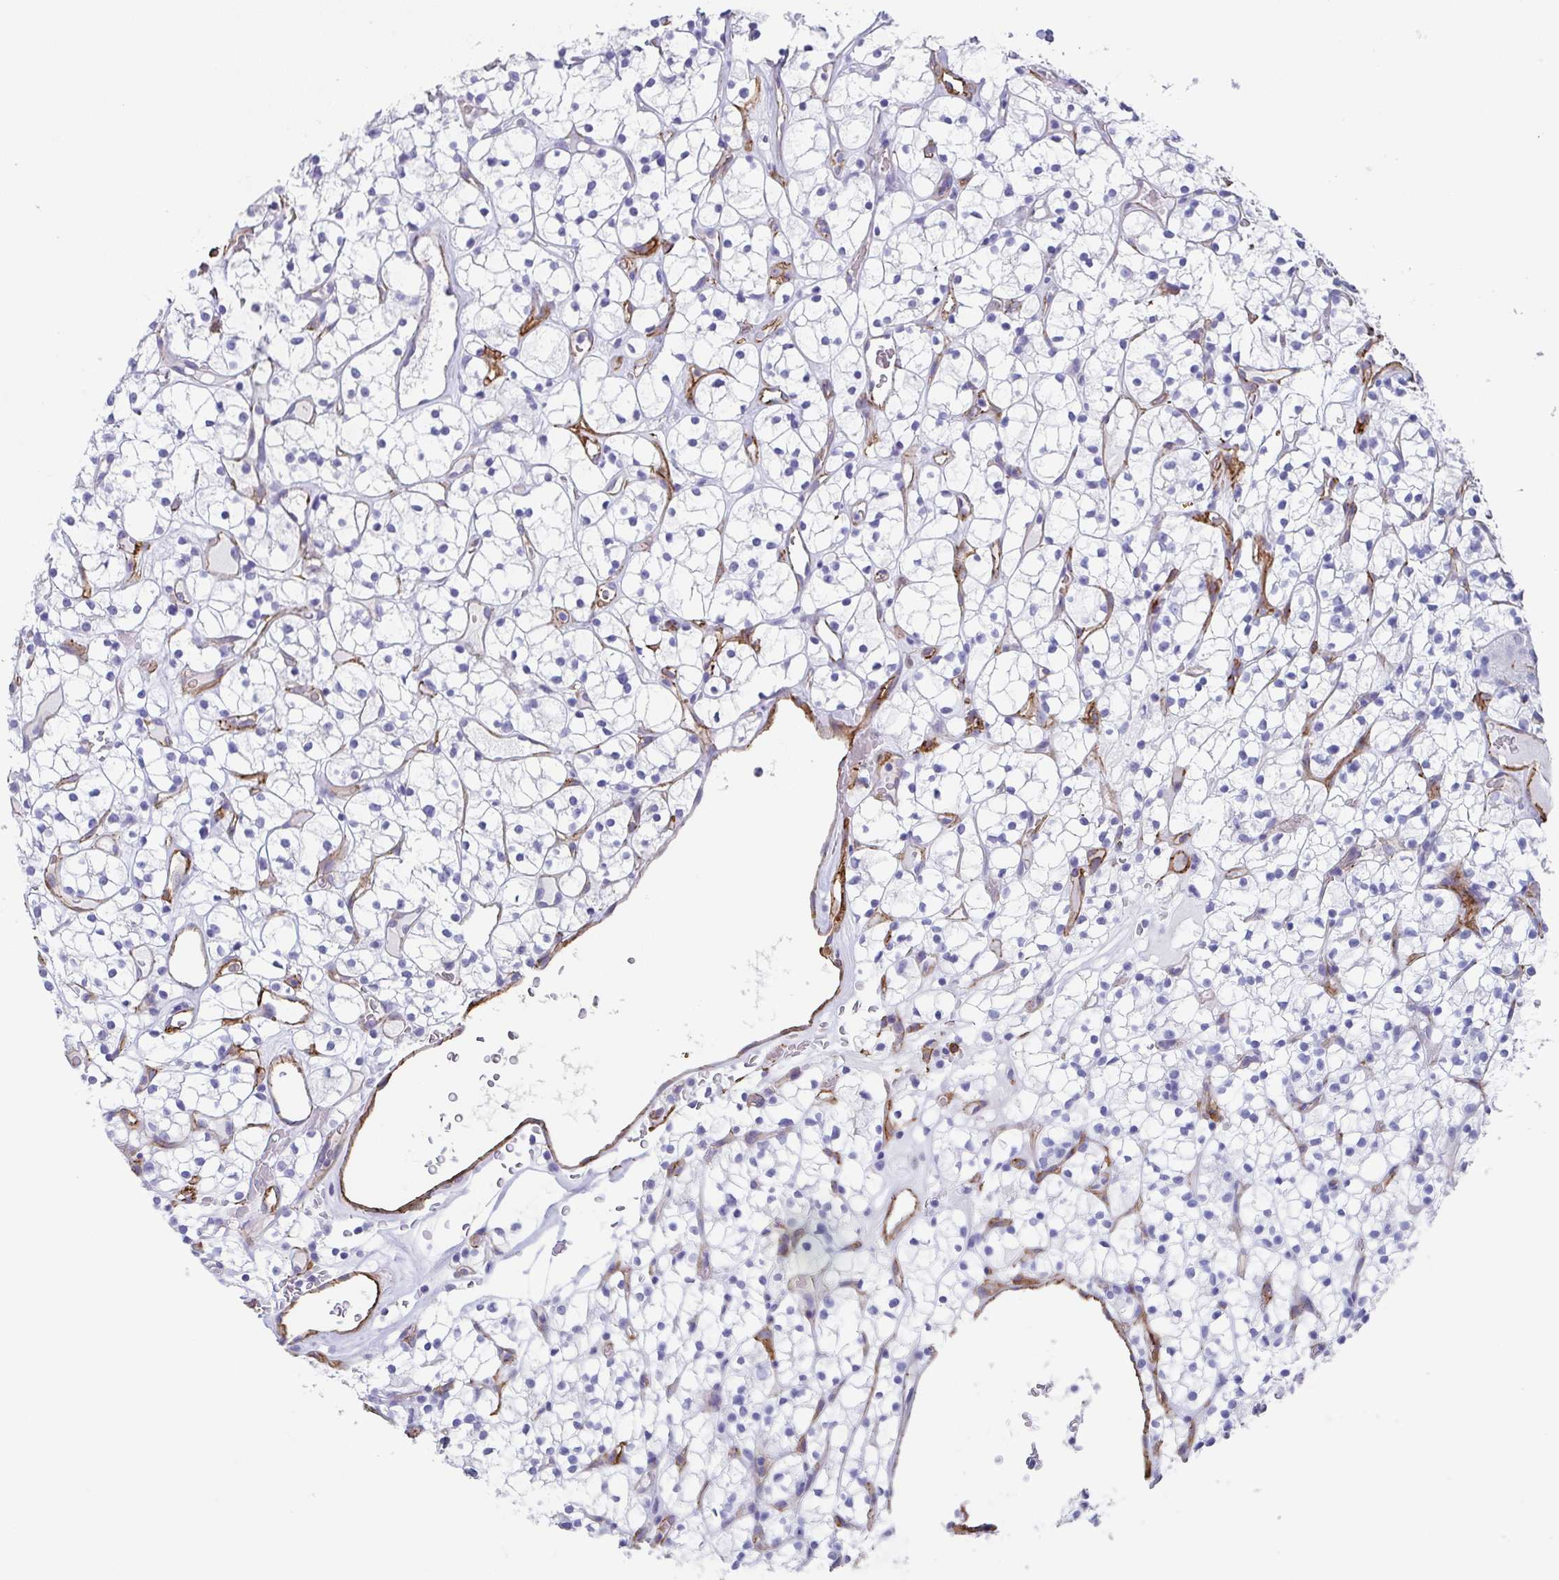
{"staining": {"intensity": "negative", "quantity": "none", "location": "none"}, "tissue": "renal cancer", "cell_type": "Tumor cells", "image_type": "cancer", "snomed": [{"axis": "morphology", "description": "Adenocarcinoma, NOS"}, {"axis": "topography", "description": "Kidney"}], "caption": "Immunohistochemistry (IHC) of adenocarcinoma (renal) reveals no expression in tumor cells. (DAB (3,3'-diaminobenzidine) immunohistochemistry visualized using brightfield microscopy, high magnification).", "gene": "DBN1", "patient": {"sex": "female", "age": 64}}